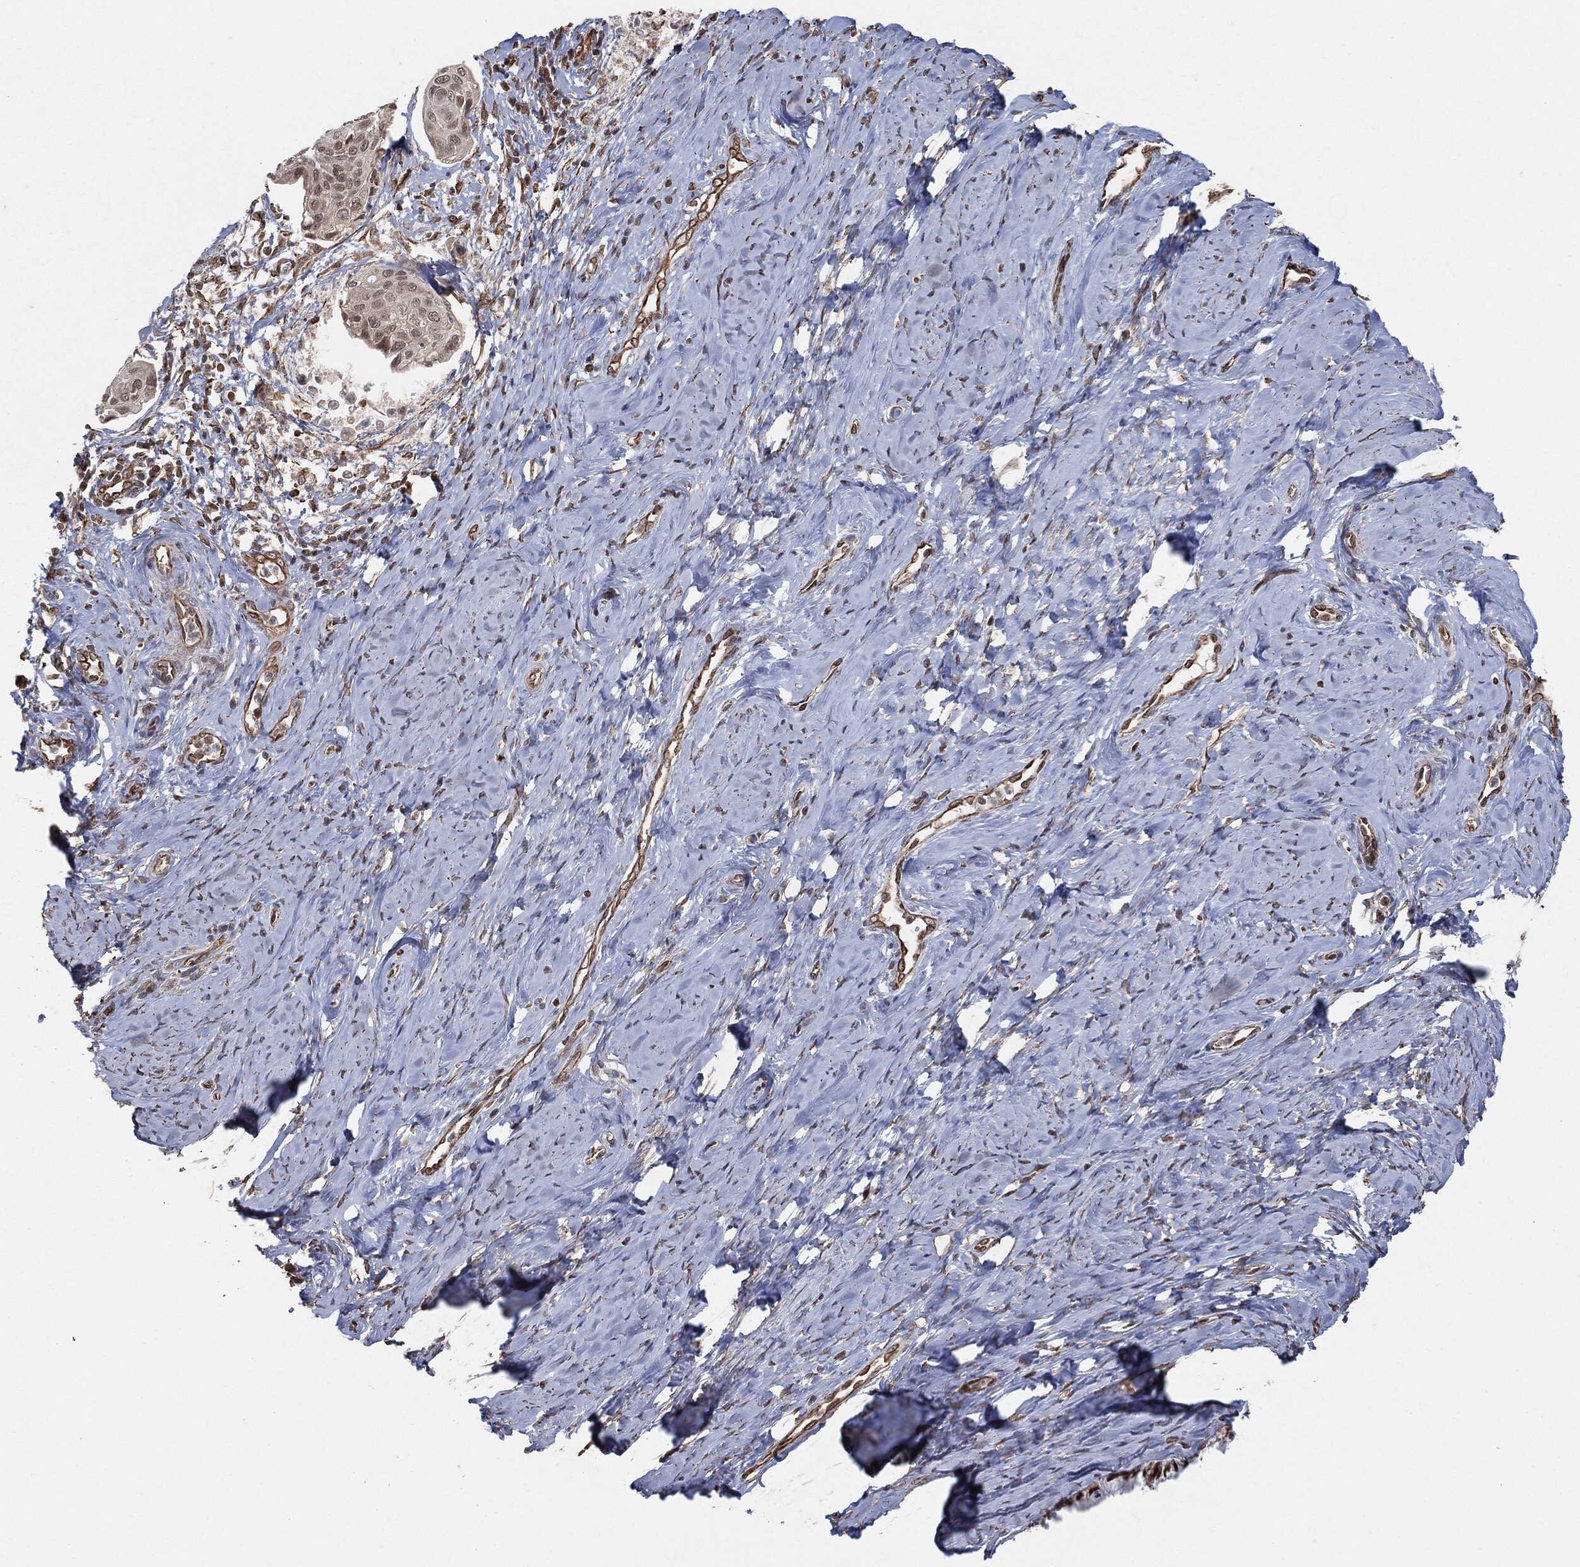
{"staining": {"intensity": "moderate", "quantity": "<25%", "location": "nuclear"}, "tissue": "cervical cancer", "cell_type": "Tumor cells", "image_type": "cancer", "snomed": [{"axis": "morphology", "description": "Squamous cell carcinoma, NOS"}, {"axis": "topography", "description": "Cervix"}], "caption": "This micrograph reveals cervical cancer stained with immunohistochemistry (IHC) to label a protein in brown. The nuclear of tumor cells show moderate positivity for the protein. Nuclei are counter-stained blue.", "gene": "TP53RK", "patient": {"sex": "female", "age": 51}}